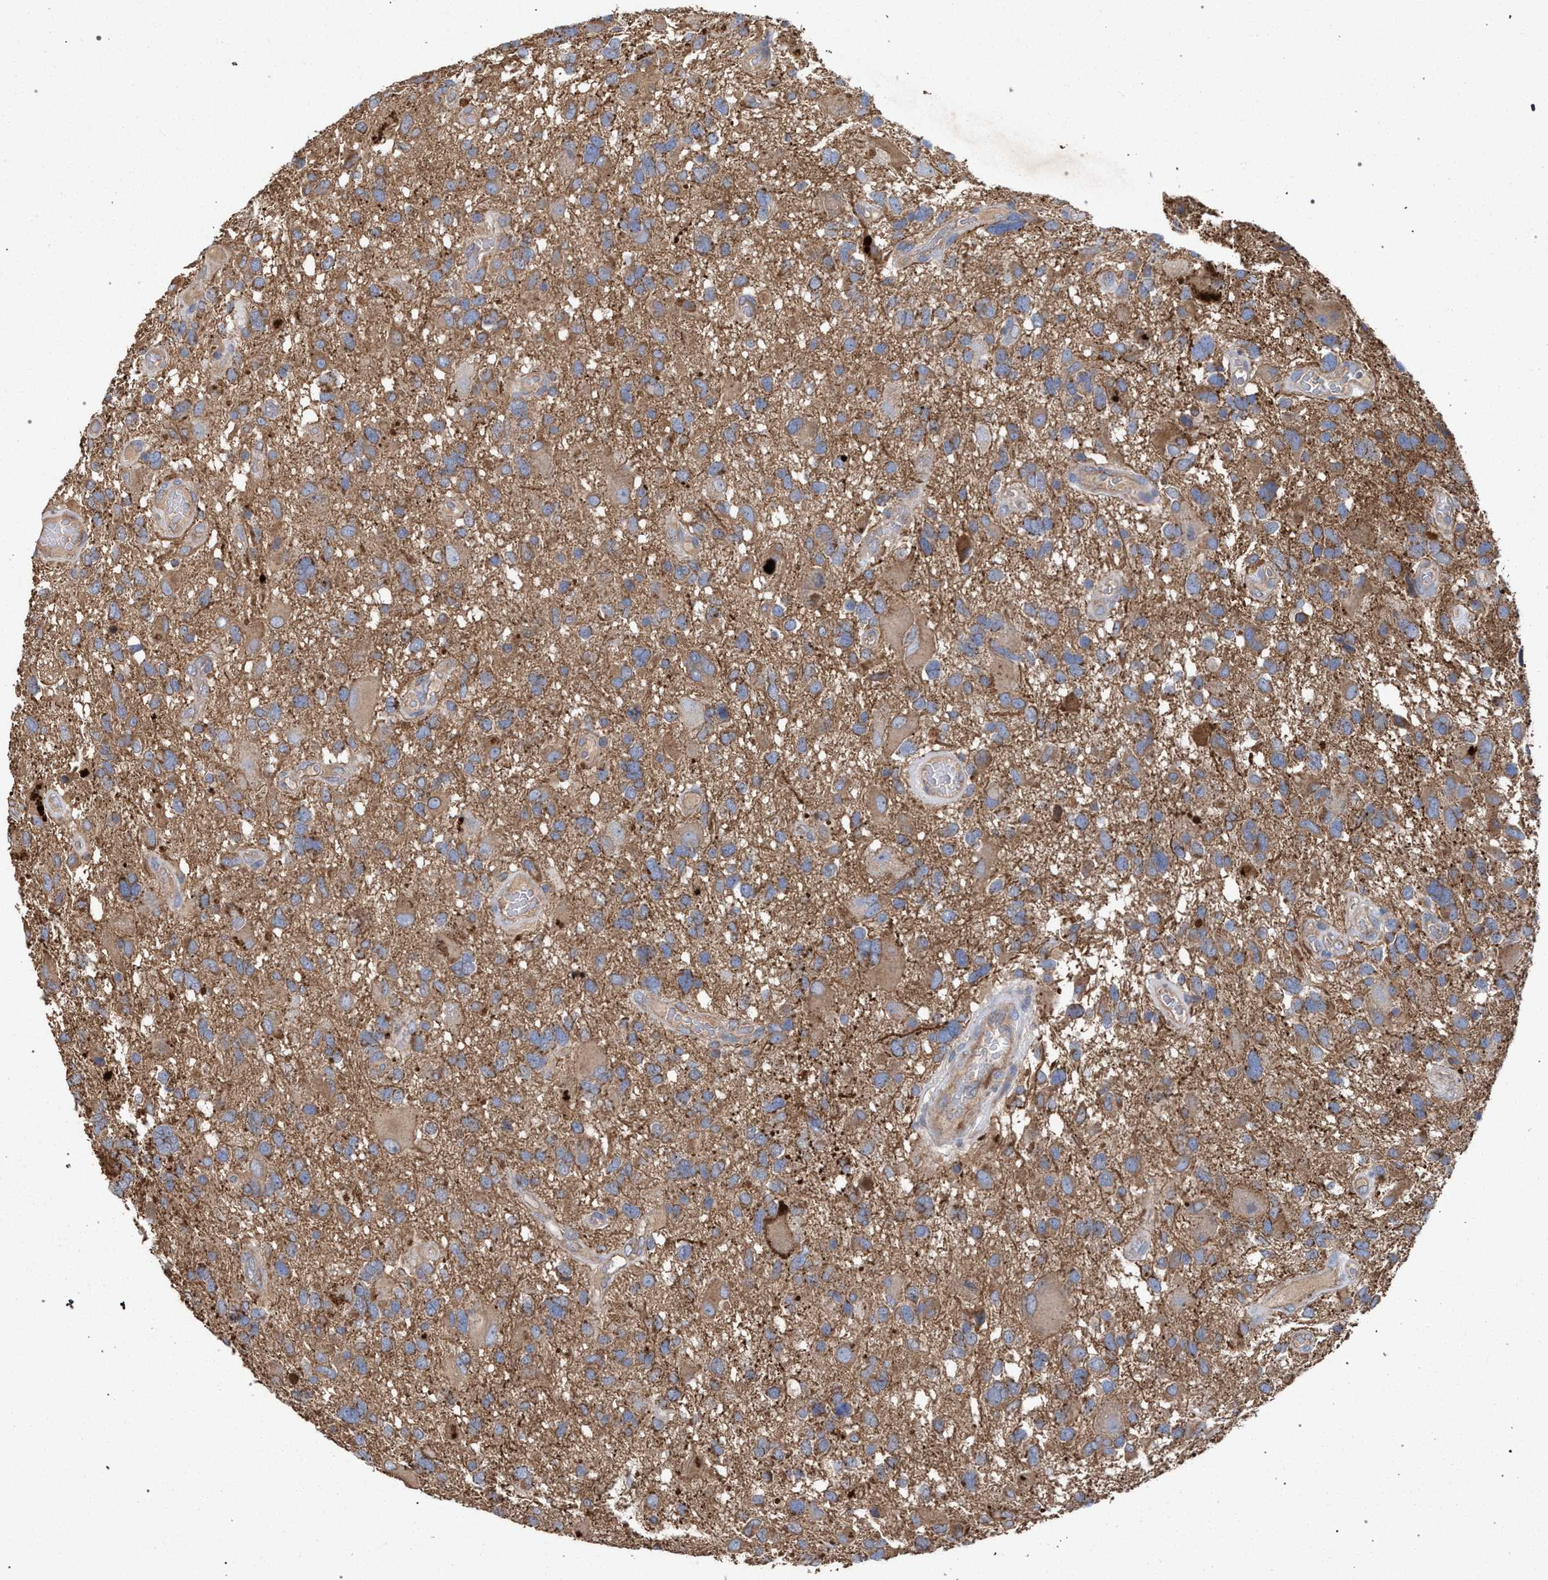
{"staining": {"intensity": "moderate", "quantity": ">75%", "location": "cytoplasmic/membranous"}, "tissue": "glioma", "cell_type": "Tumor cells", "image_type": "cancer", "snomed": [{"axis": "morphology", "description": "Glioma, malignant, High grade"}, {"axis": "topography", "description": "Brain"}], "caption": "This histopathology image exhibits glioma stained with IHC to label a protein in brown. The cytoplasmic/membranous of tumor cells show moderate positivity for the protein. Nuclei are counter-stained blue.", "gene": "BCL2L12", "patient": {"sex": "male", "age": 33}}